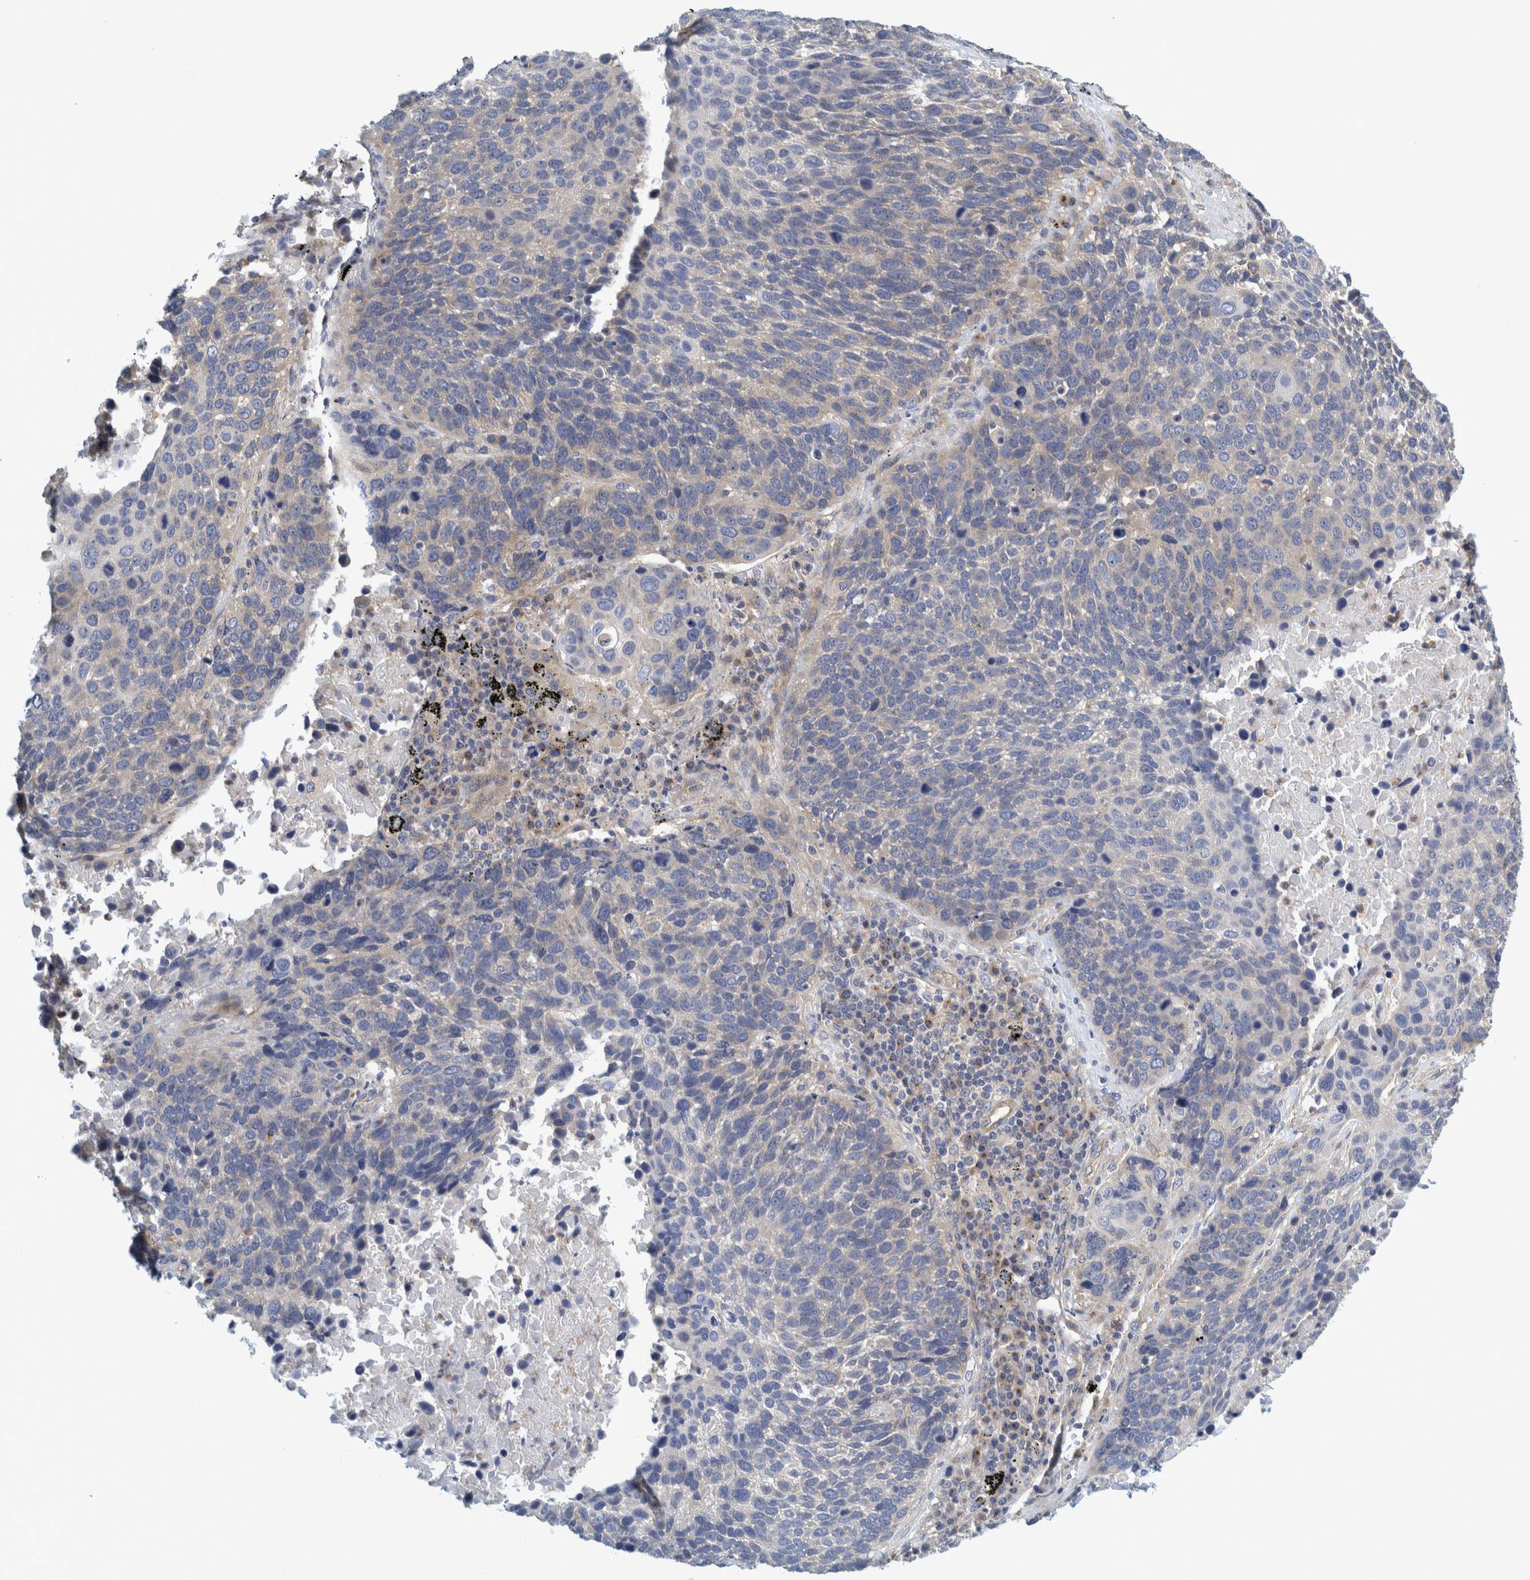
{"staining": {"intensity": "negative", "quantity": "none", "location": "none"}, "tissue": "lung cancer", "cell_type": "Tumor cells", "image_type": "cancer", "snomed": [{"axis": "morphology", "description": "Squamous cell carcinoma, NOS"}, {"axis": "topography", "description": "Lung"}], "caption": "Human lung cancer stained for a protein using IHC demonstrates no staining in tumor cells.", "gene": "ZNF324B", "patient": {"sex": "male", "age": 66}}